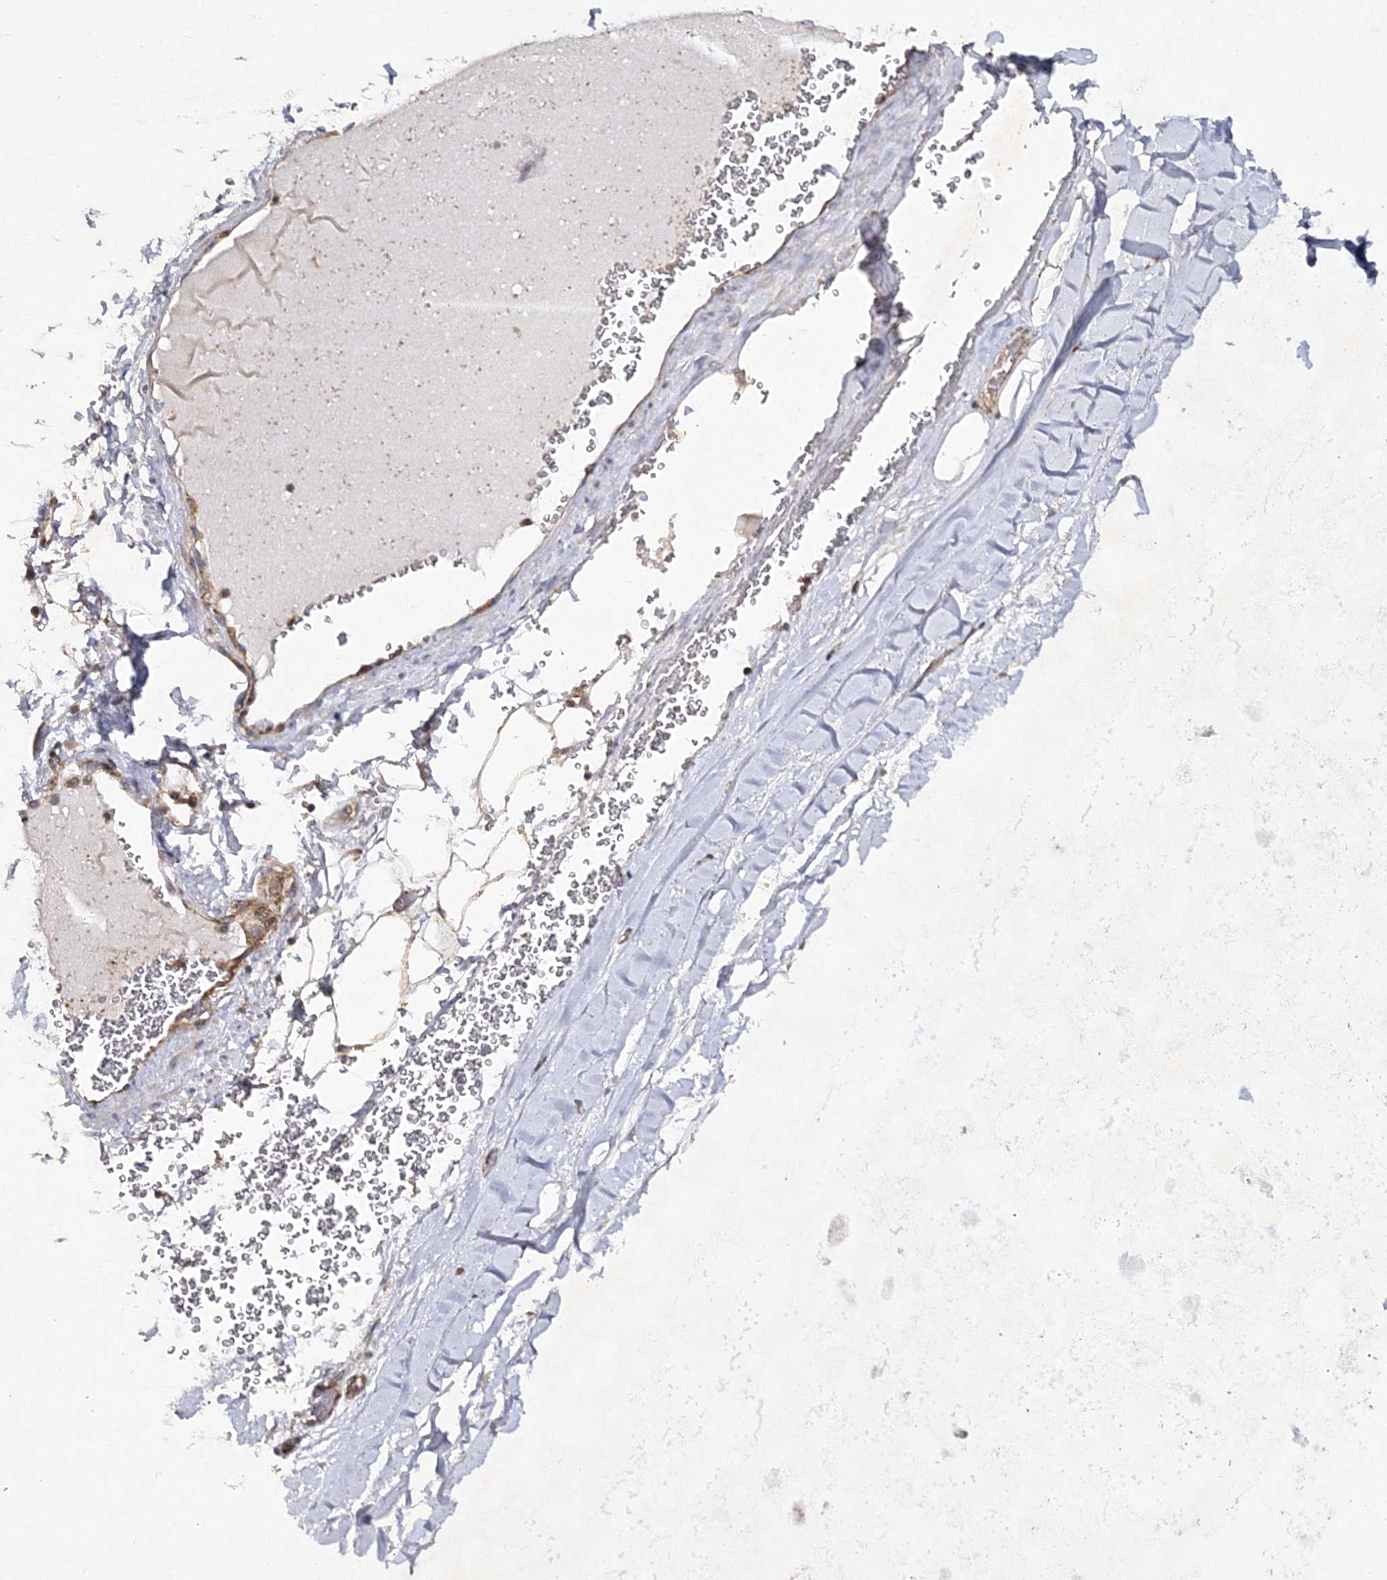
{"staining": {"intensity": "moderate", "quantity": "25%-75%", "location": "cytoplasmic/membranous"}, "tissue": "adipose tissue", "cell_type": "Adipocytes", "image_type": "normal", "snomed": [{"axis": "morphology", "description": "Normal tissue, NOS"}, {"axis": "topography", "description": "Bronchus"}], "caption": "A medium amount of moderate cytoplasmic/membranous staining is identified in about 25%-75% of adipocytes in normal adipose tissue. The staining was performed using DAB to visualize the protein expression in brown, while the nuclei were stained in blue with hematoxylin (Magnification: 20x).", "gene": "DNAJC13", "patient": {"sex": "male", "age": 66}}